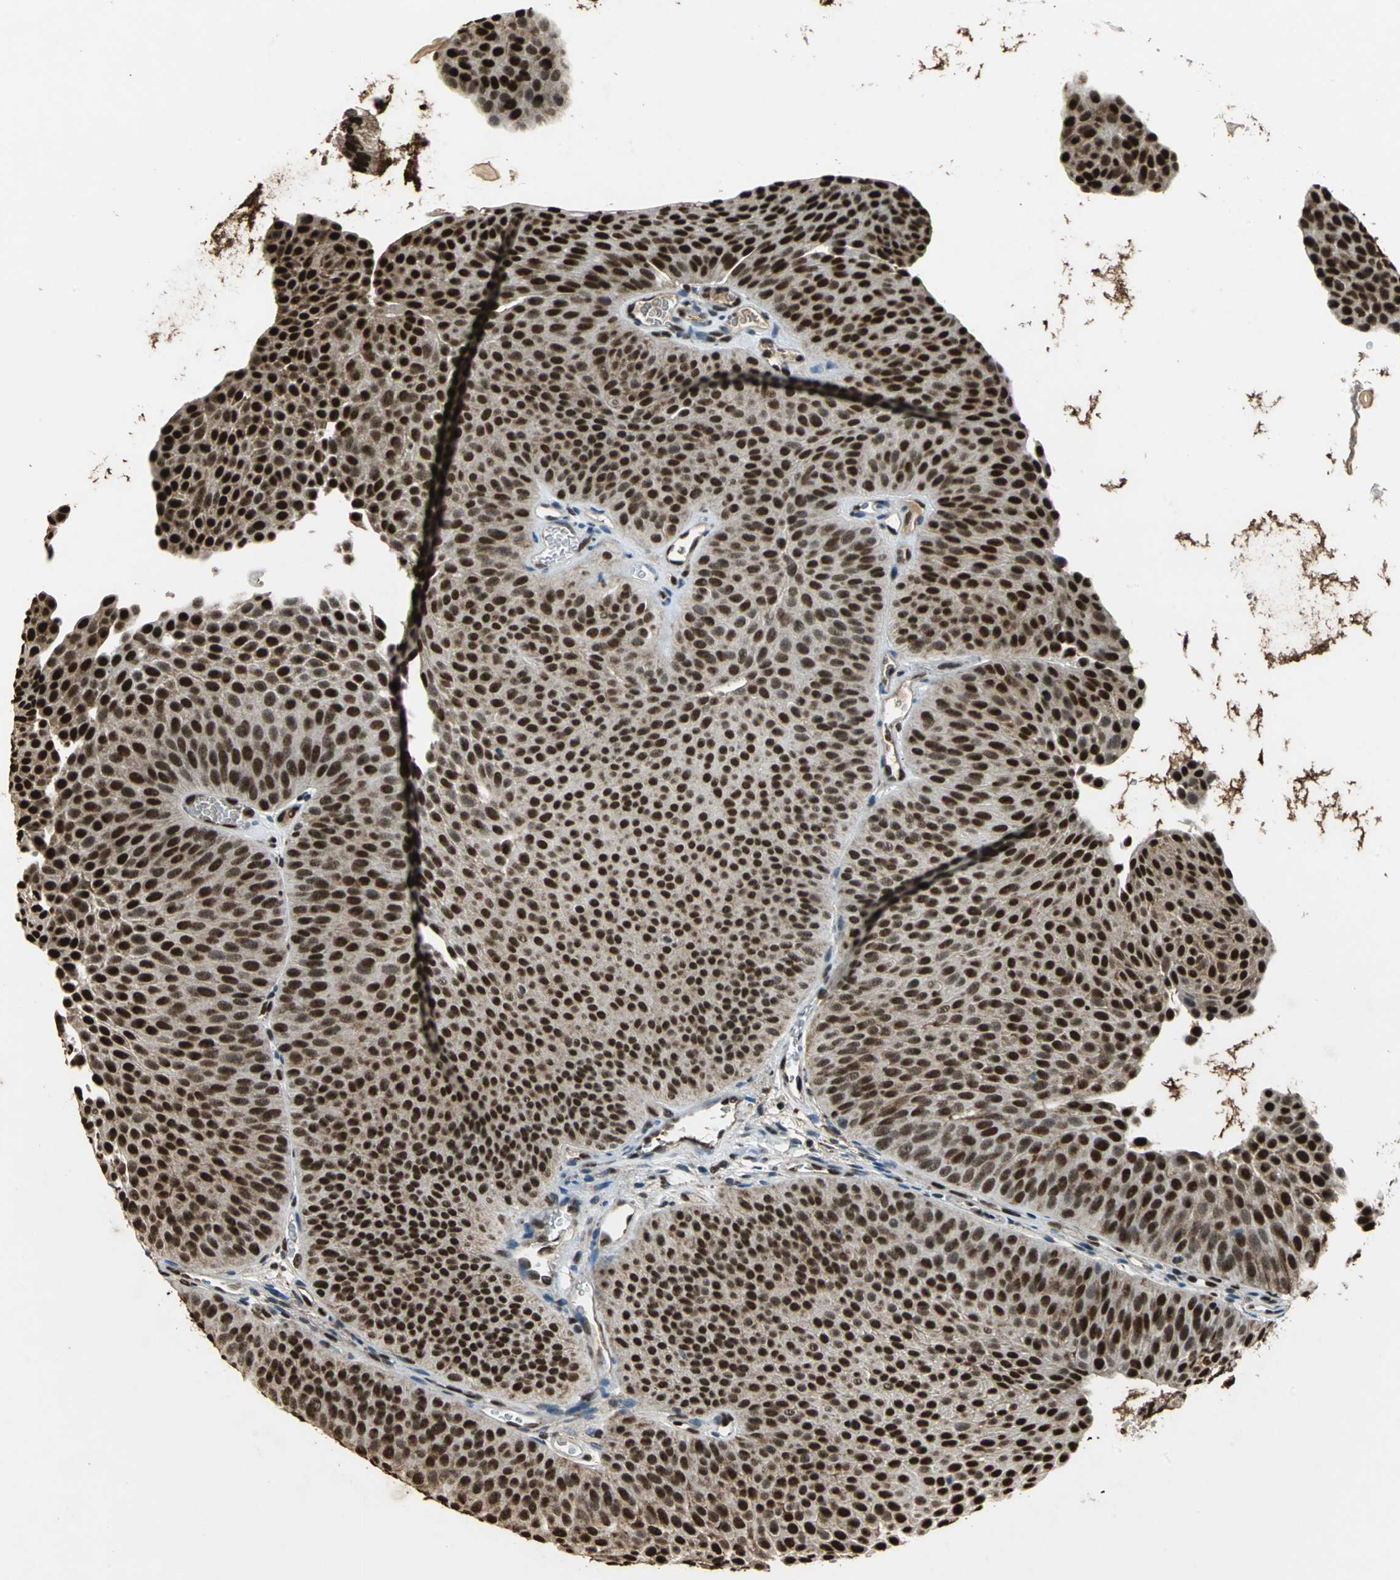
{"staining": {"intensity": "strong", "quantity": ">75%", "location": "nuclear"}, "tissue": "urothelial cancer", "cell_type": "Tumor cells", "image_type": "cancer", "snomed": [{"axis": "morphology", "description": "Urothelial carcinoma, Low grade"}, {"axis": "topography", "description": "Urinary bladder"}], "caption": "Protein staining displays strong nuclear staining in approximately >75% of tumor cells in low-grade urothelial carcinoma.", "gene": "ANP32A", "patient": {"sex": "female", "age": 60}}